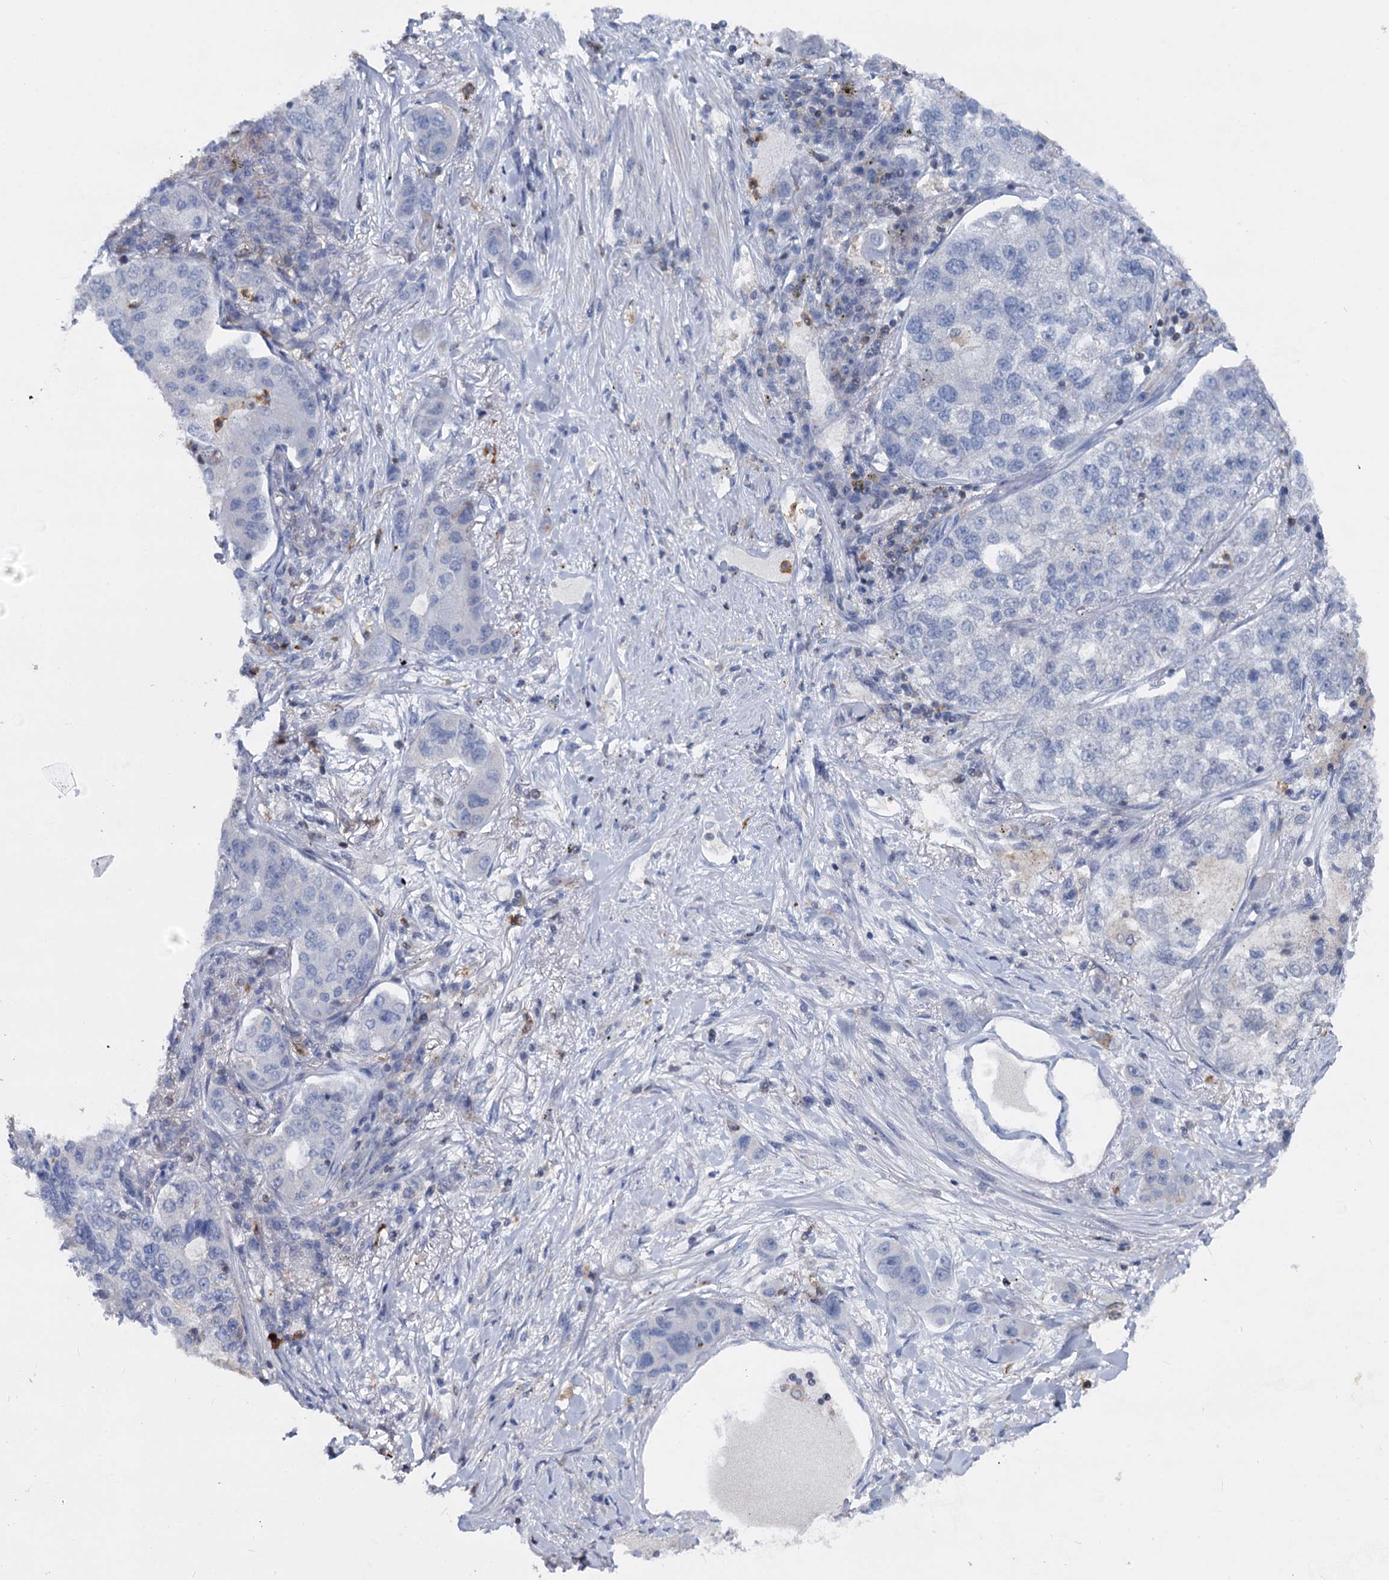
{"staining": {"intensity": "negative", "quantity": "none", "location": "none"}, "tissue": "lung cancer", "cell_type": "Tumor cells", "image_type": "cancer", "snomed": [{"axis": "morphology", "description": "Adenocarcinoma, NOS"}, {"axis": "topography", "description": "Lung"}], "caption": "Image shows no significant protein expression in tumor cells of lung adenocarcinoma.", "gene": "RHOG", "patient": {"sex": "male", "age": 49}}